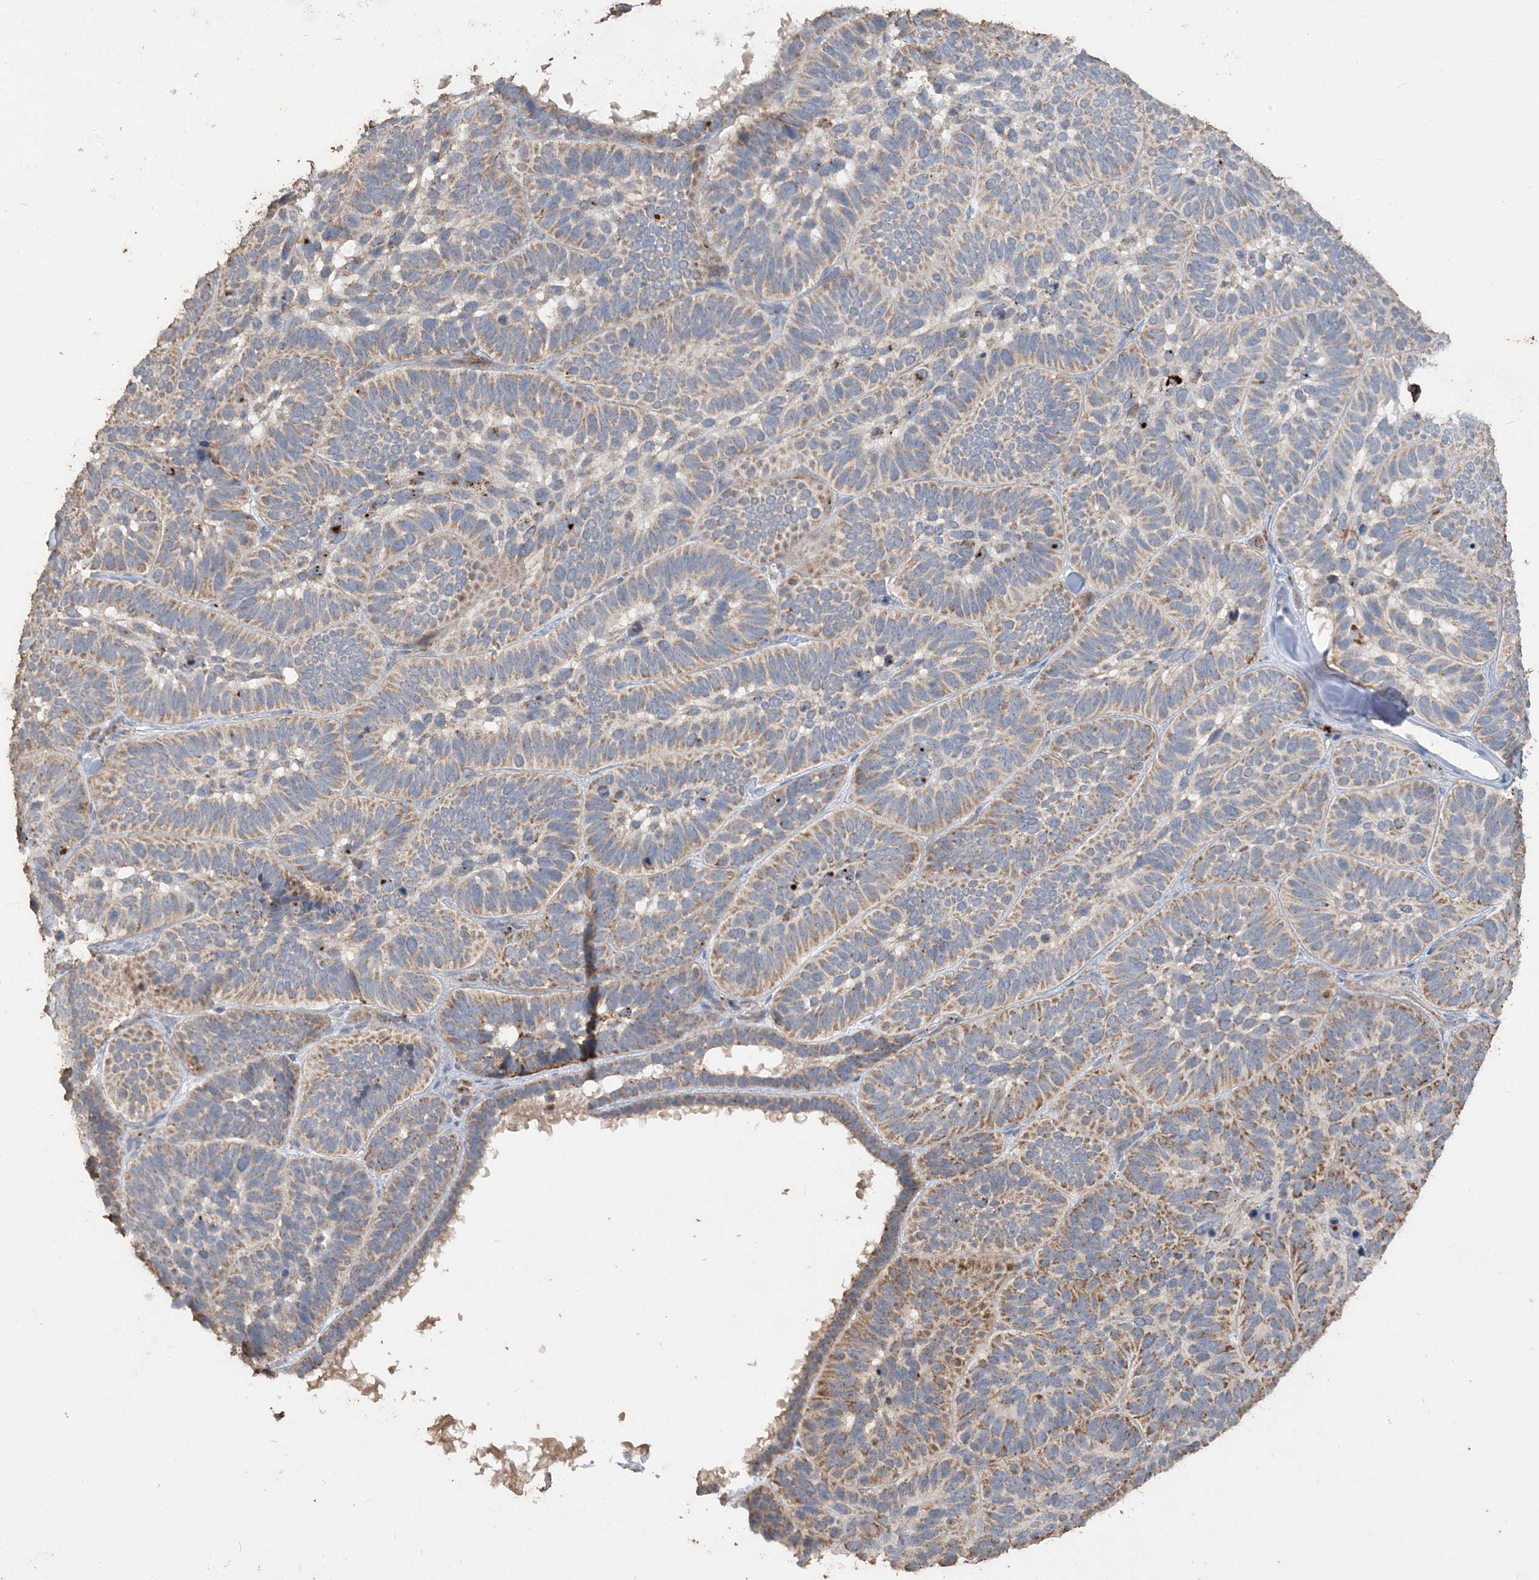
{"staining": {"intensity": "moderate", "quantity": ">75%", "location": "cytoplasmic/membranous"}, "tissue": "skin cancer", "cell_type": "Tumor cells", "image_type": "cancer", "snomed": [{"axis": "morphology", "description": "Basal cell carcinoma"}, {"axis": "topography", "description": "Skin"}], "caption": "A photomicrograph of human skin basal cell carcinoma stained for a protein displays moderate cytoplasmic/membranous brown staining in tumor cells.", "gene": "SFMBT2", "patient": {"sex": "male", "age": 62}}